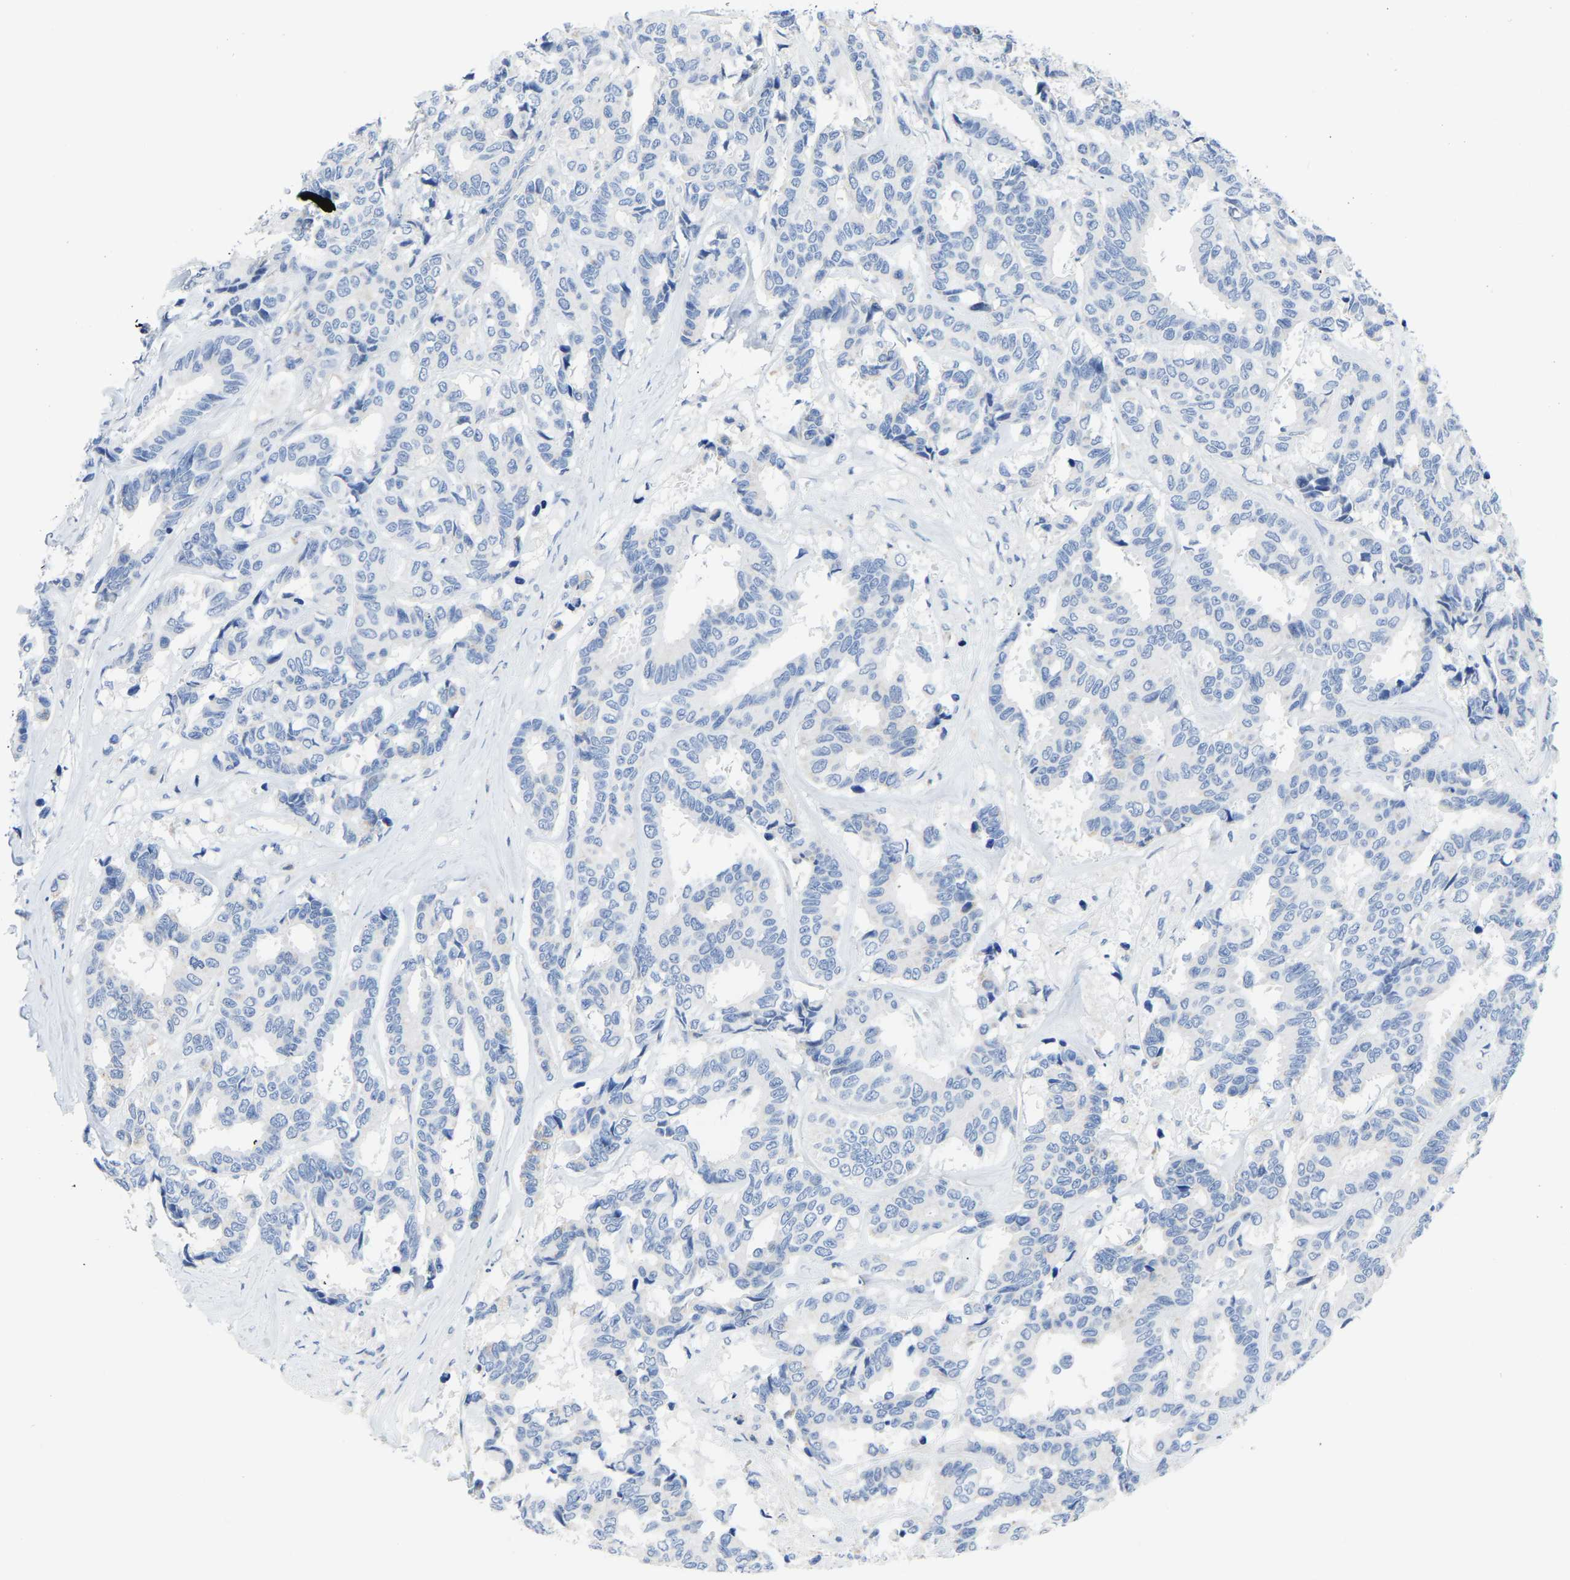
{"staining": {"intensity": "negative", "quantity": "none", "location": "none"}, "tissue": "breast cancer", "cell_type": "Tumor cells", "image_type": "cancer", "snomed": [{"axis": "morphology", "description": "Duct carcinoma"}, {"axis": "topography", "description": "Breast"}], "caption": "Human breast intraductal carcinoma stained for a protein using IHC displays no expression in tumor cells.", "gene": "ETFA", "patient": {"sex": "female", "age": 87}}